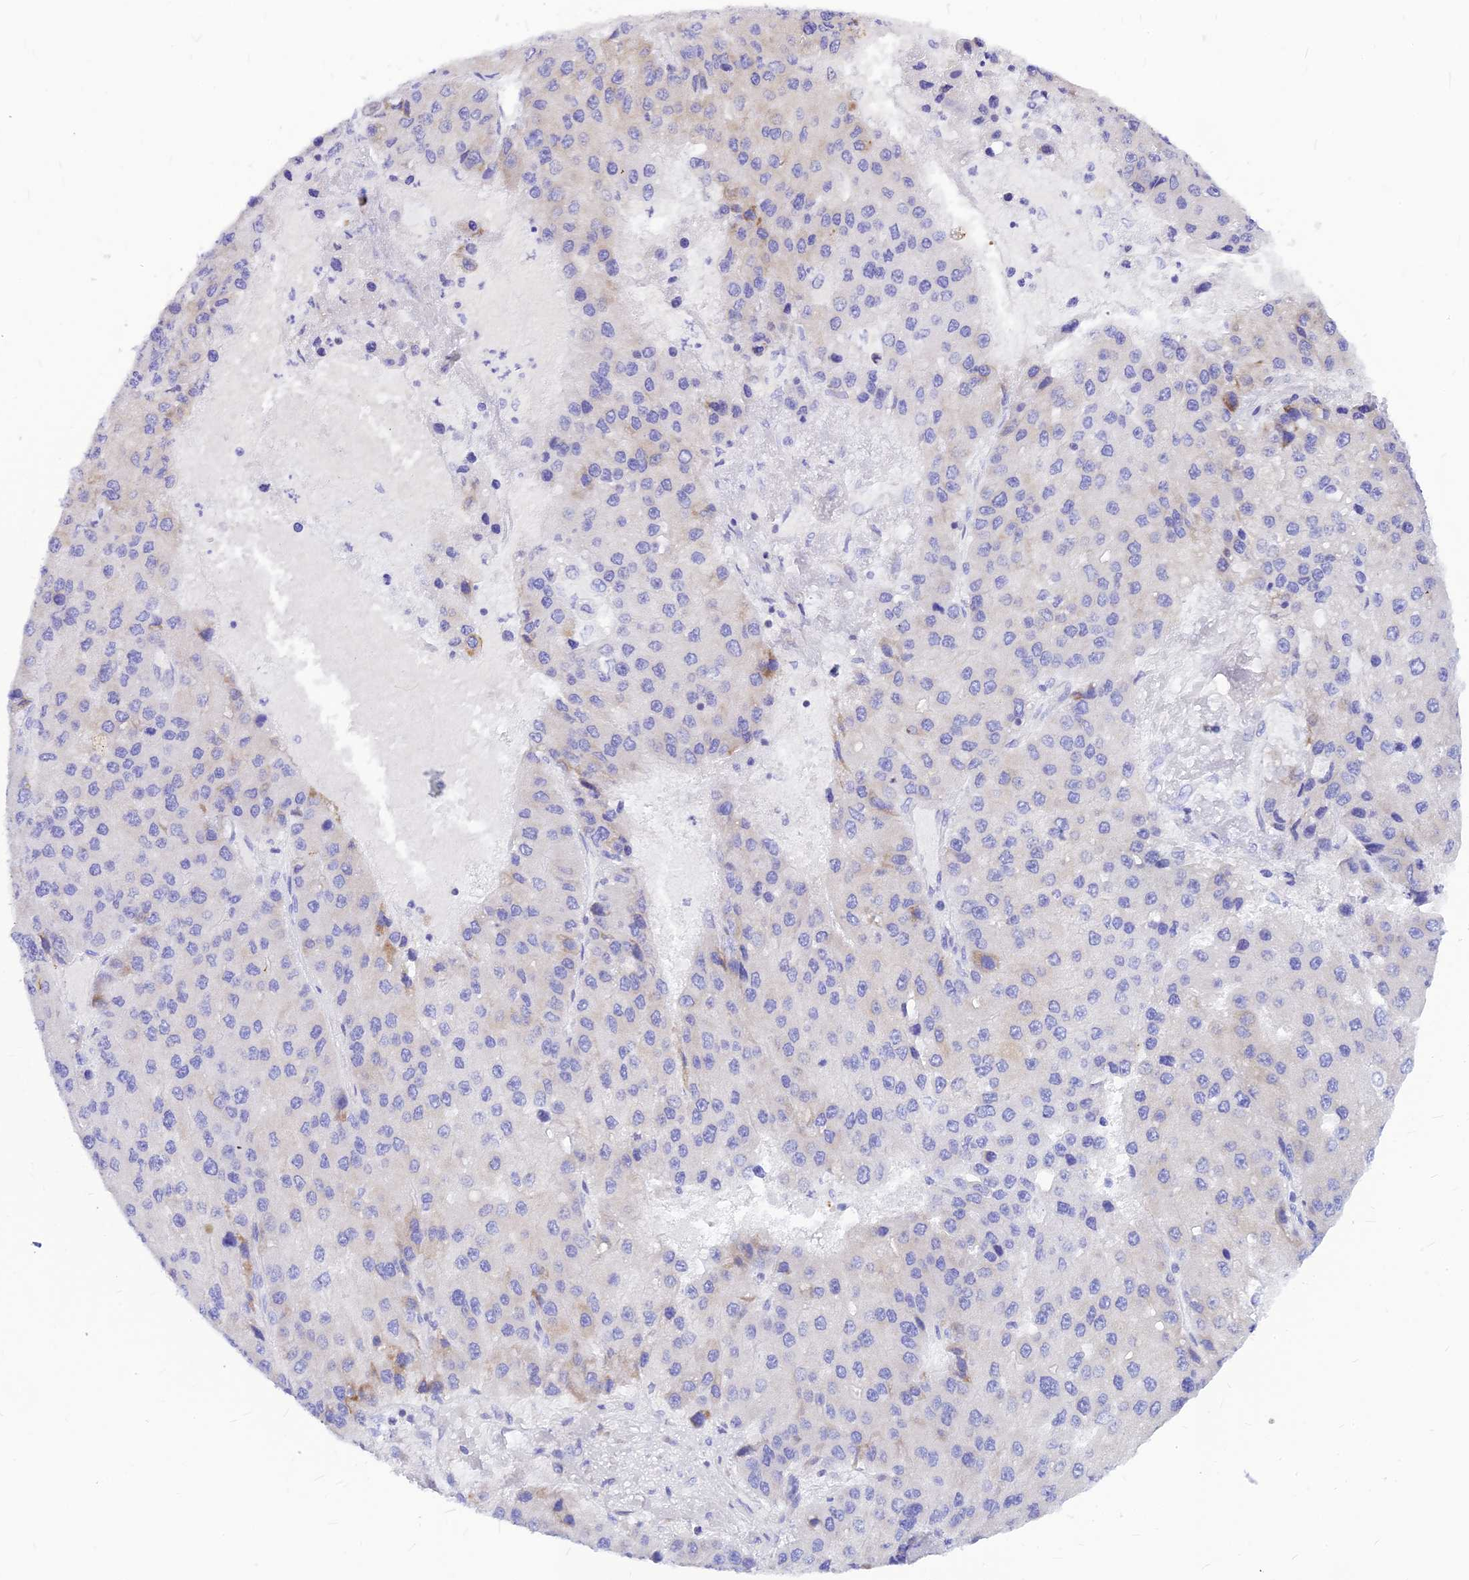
{"staining": {"intensity": "negative", "quantity": "none", "location": "none"}, "tissue": "liver cancer", "cell_type": "Tumor cells", "image_type": "cancer", "snomed": [{"axis": "morphology", "description": "Carcinoma, Hepatocellular, NOS"}, {"axis": "topography", "description": "Liver"}], "caption": "Histopathology image shows no significant protein staining in tumor cells of liver cancer.", "gene": "CNOT6", "patient": {"sex": "female", "age": 73}}